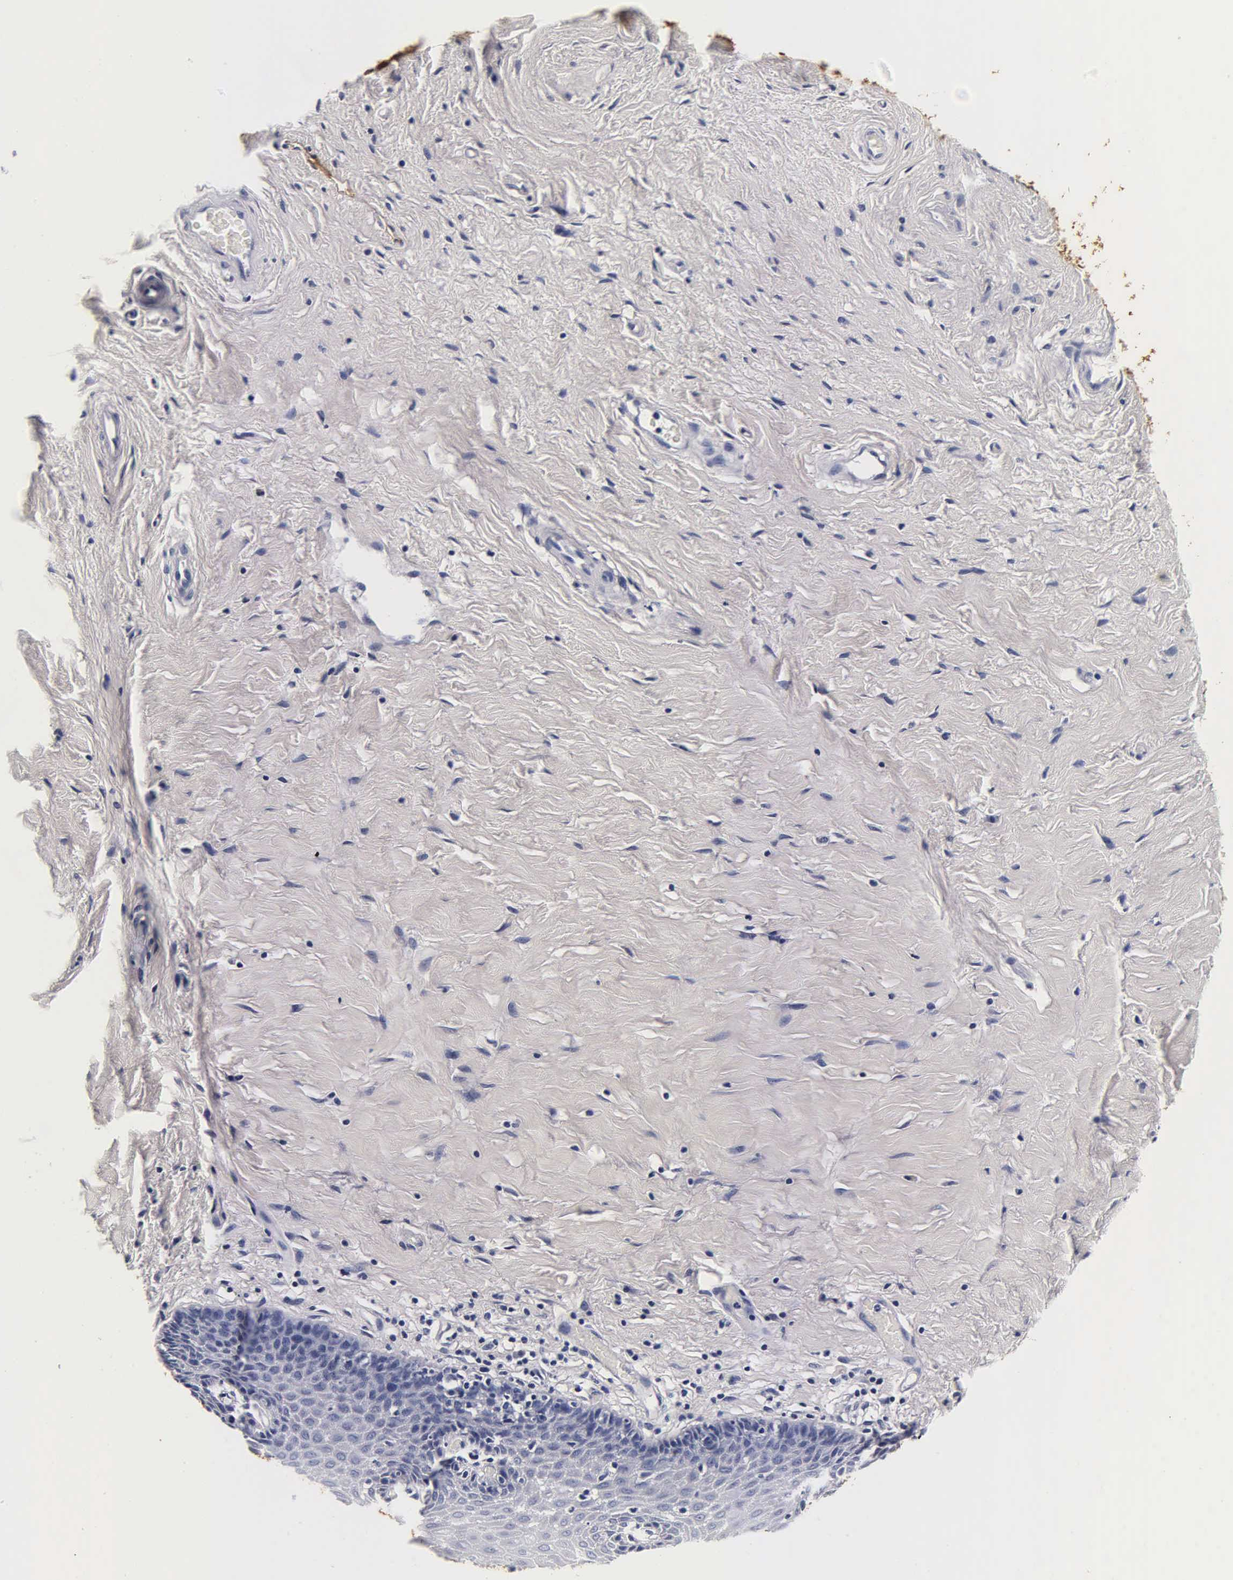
{"staining": {"intensity": "negative", "quantity": "none", "location": "none"}, "tissue": "cervix", "cell_type": "Glandular cells", "image_type": "normal", "snomed": [{"axis": "morphology", "description": "Normal tissue, NOS"}, {"axis": "topography", "description": "Cervix"}], "caption": "Glandular cells show no significant protein expression in benign cervix.", "gene": "TG", "patient": {"sex": "female", "age": 53}}